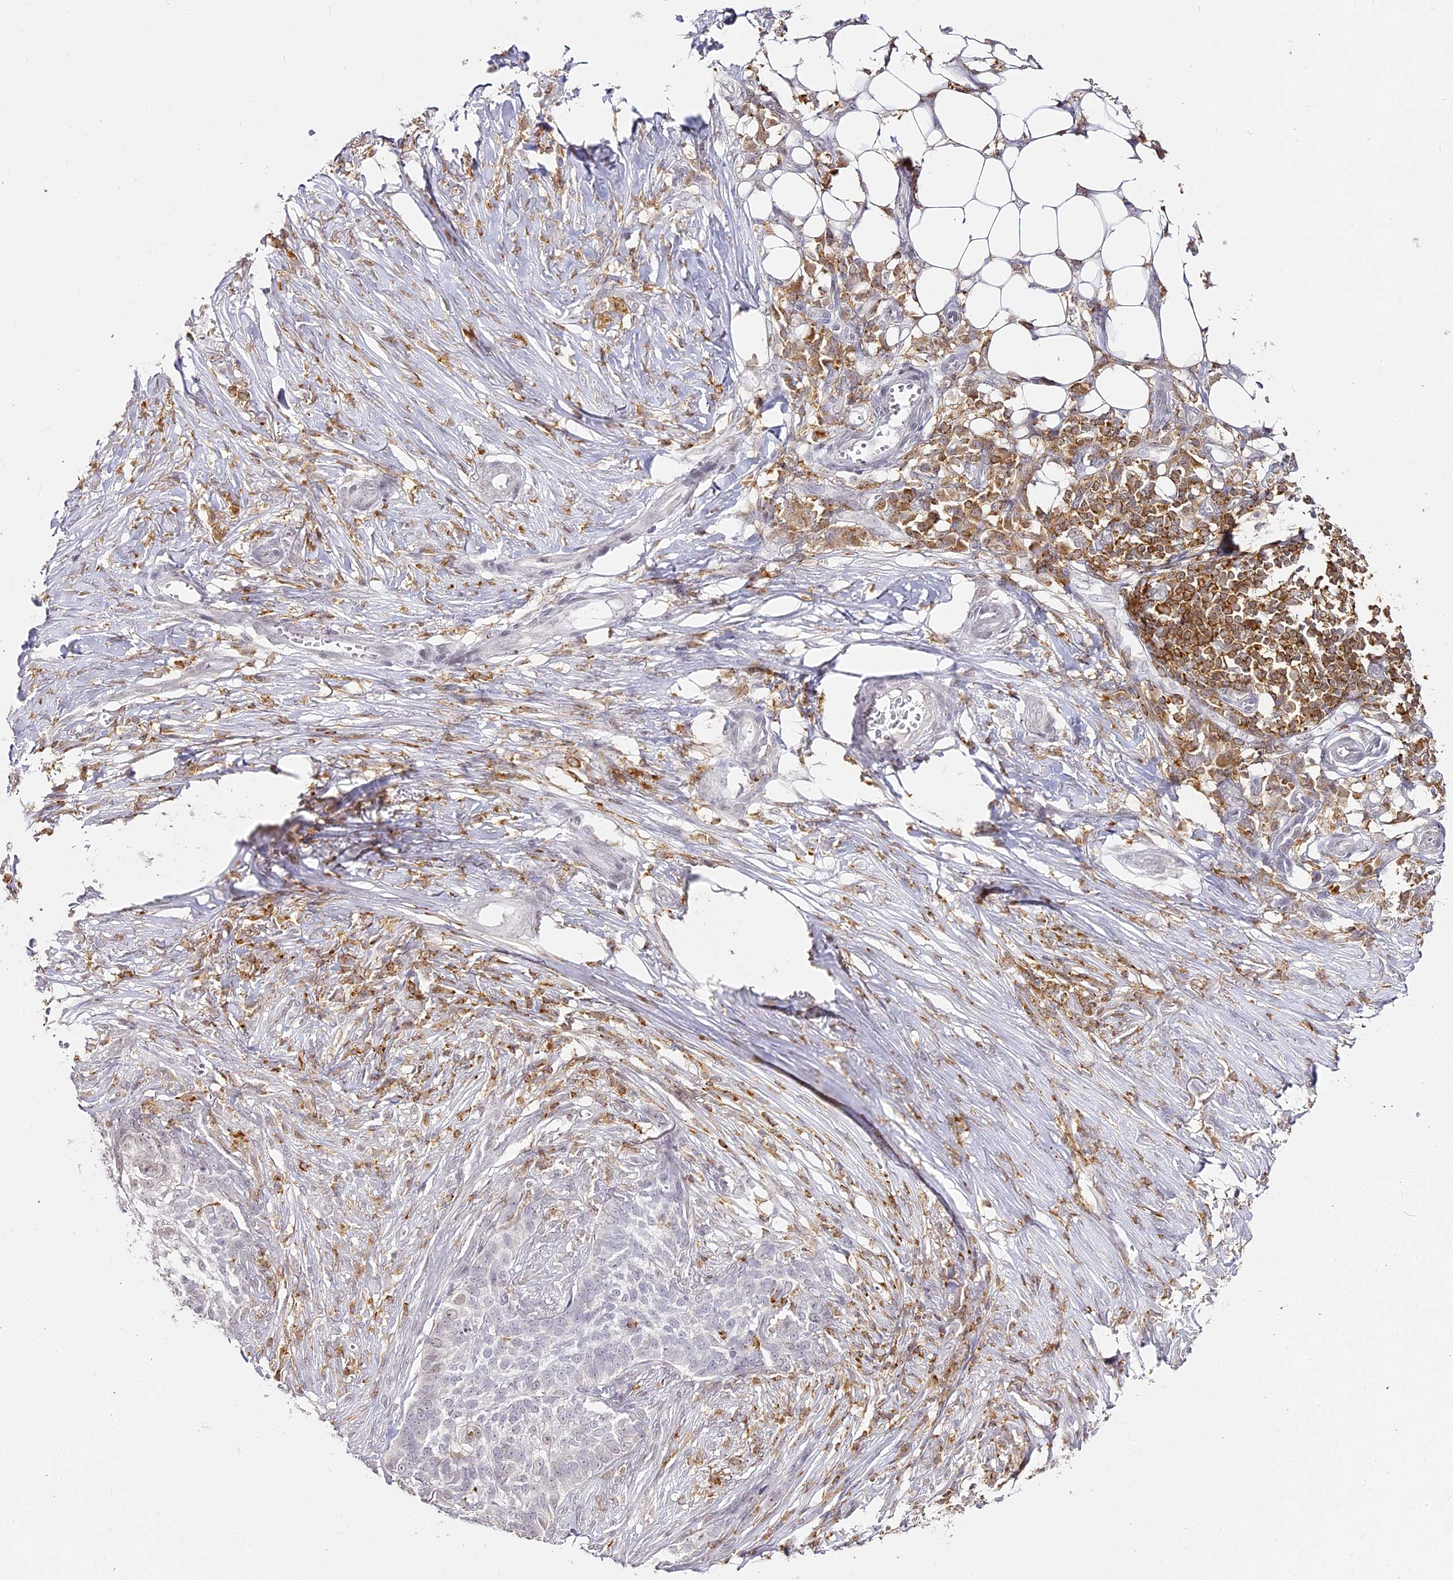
{"staining": {"intensity": "negative", "quantity": "none", "location": "none"}, "tissue": "skin cancer", "cell_type": "Tumor cells", "image_type": "cancer", "snomed": [{"axis": "morphology", "description": "Basal cell carcinoma"}, {"axis": "topography", "description": "Skin"}], "caption": "Tumor cells show no significant positivity in basal cell carcinoma (skin).", "gene": "DOCK2", "patient": {"sex": "male", "age": 85}}